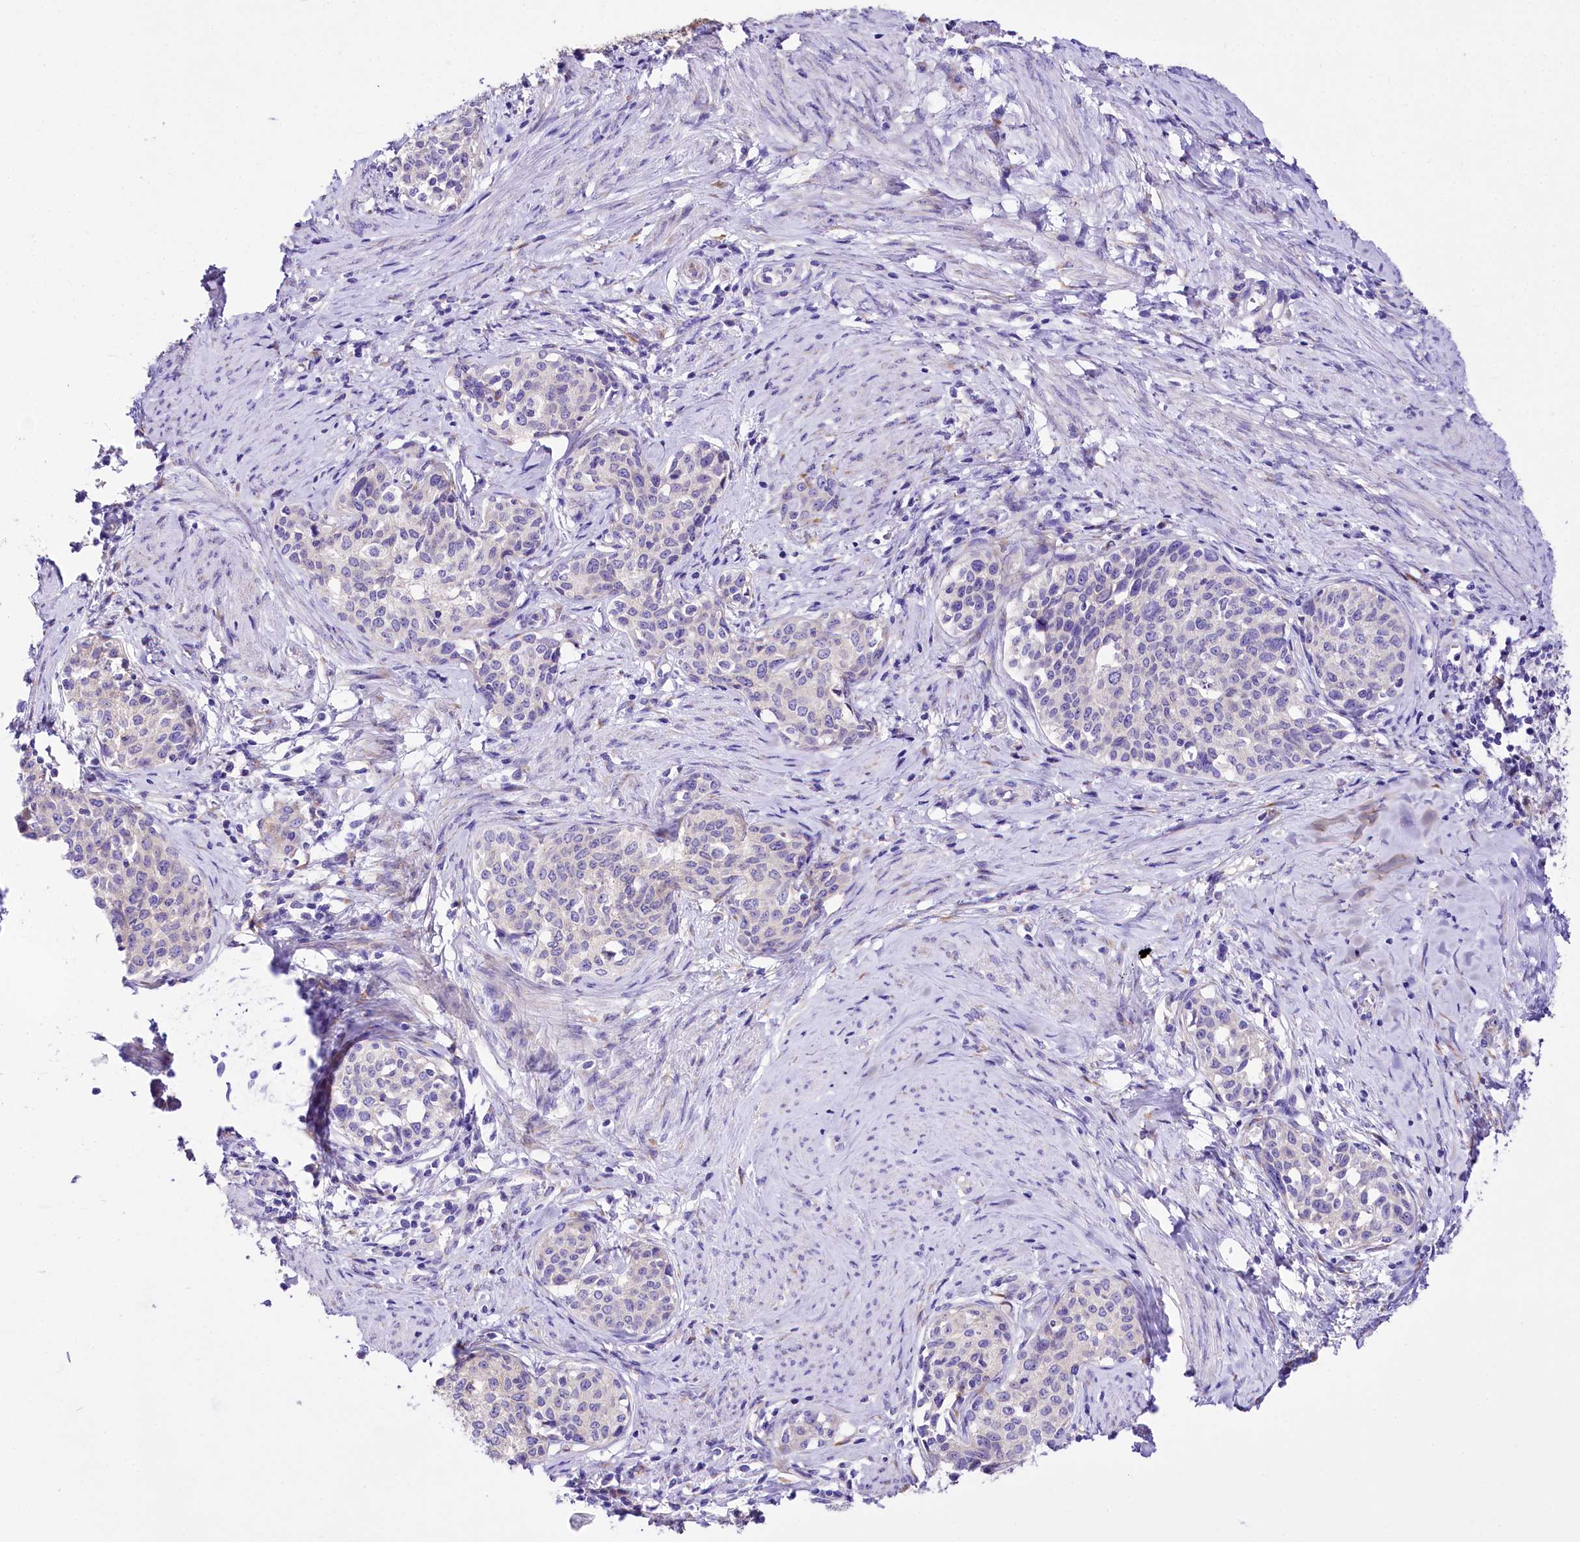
{"staining": {"intensity": "negative", "quantity": "none", "location": "none"}, "tissue": "cervical cancer", "cell_type": "Tumor cells", "image_type": "cancer", "snomed": [{"axis": "morphology", "description": "Squamous cell carcinoma, NOS"}, {"axis": "morphology", "description": "Adenocarcinoma, NOS"}, {"axis": "topography", "description": "Cervix"}], "caption": "Immunohistochemistry of human cervical cancer (adenocarcinoma) exhibits no expression in tumor cells.", "gene": "A2ML1", "patient": {"sex": "female", "age": 52}}